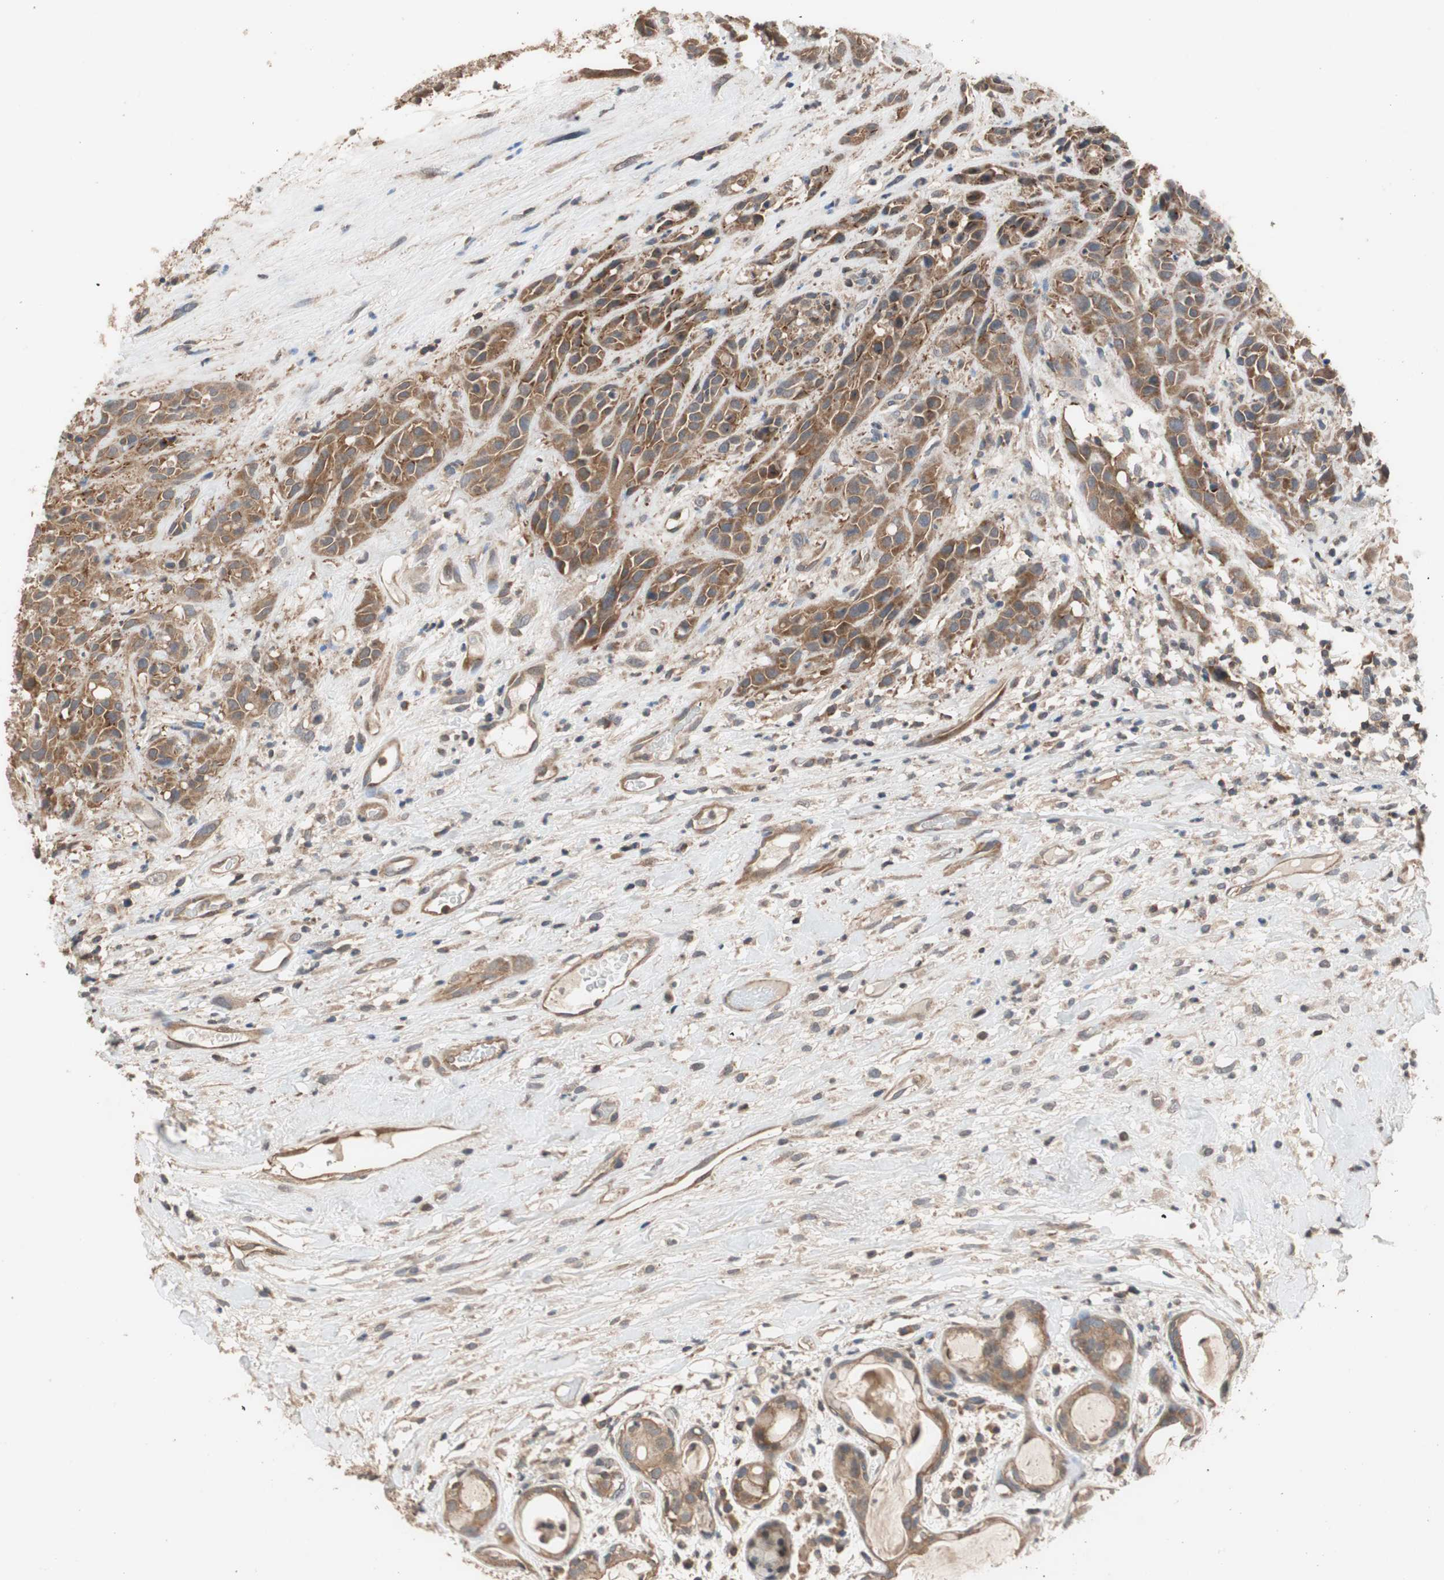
{"staining": {"intensity": "strong", "quantity": ">75%", "location": "cytoplasmic/membranous"}, "tissue": "head and neck cancer", "cell_type": "Tumor cells", "image_type": "cancer", "snomed": [{"axis": "morphology", "description": "Normal tissue, NOS"}, {"axis": "morphology", "description": "Squamous cell carcinoma, NOS"}, {"axis": "topography", "description": "Cartilage tissue"}, {"axis": "topography", "description": "Head-Neck"}], "caption": "Immunohistochemistry (IHC) (DAB) staining of human head and neck squamous cell carcinoma shows strong cytoplasmic/membranous protein expression in about >75% of tumor cells. The staining was performed using DAB (3,3'-diaminobenzidine), with brown indicating positive protein expression. Nuclei are stained blue with hematoxylin.", "gene": "MAP4K2", "patient": {"sex": "male", "age": 62}}